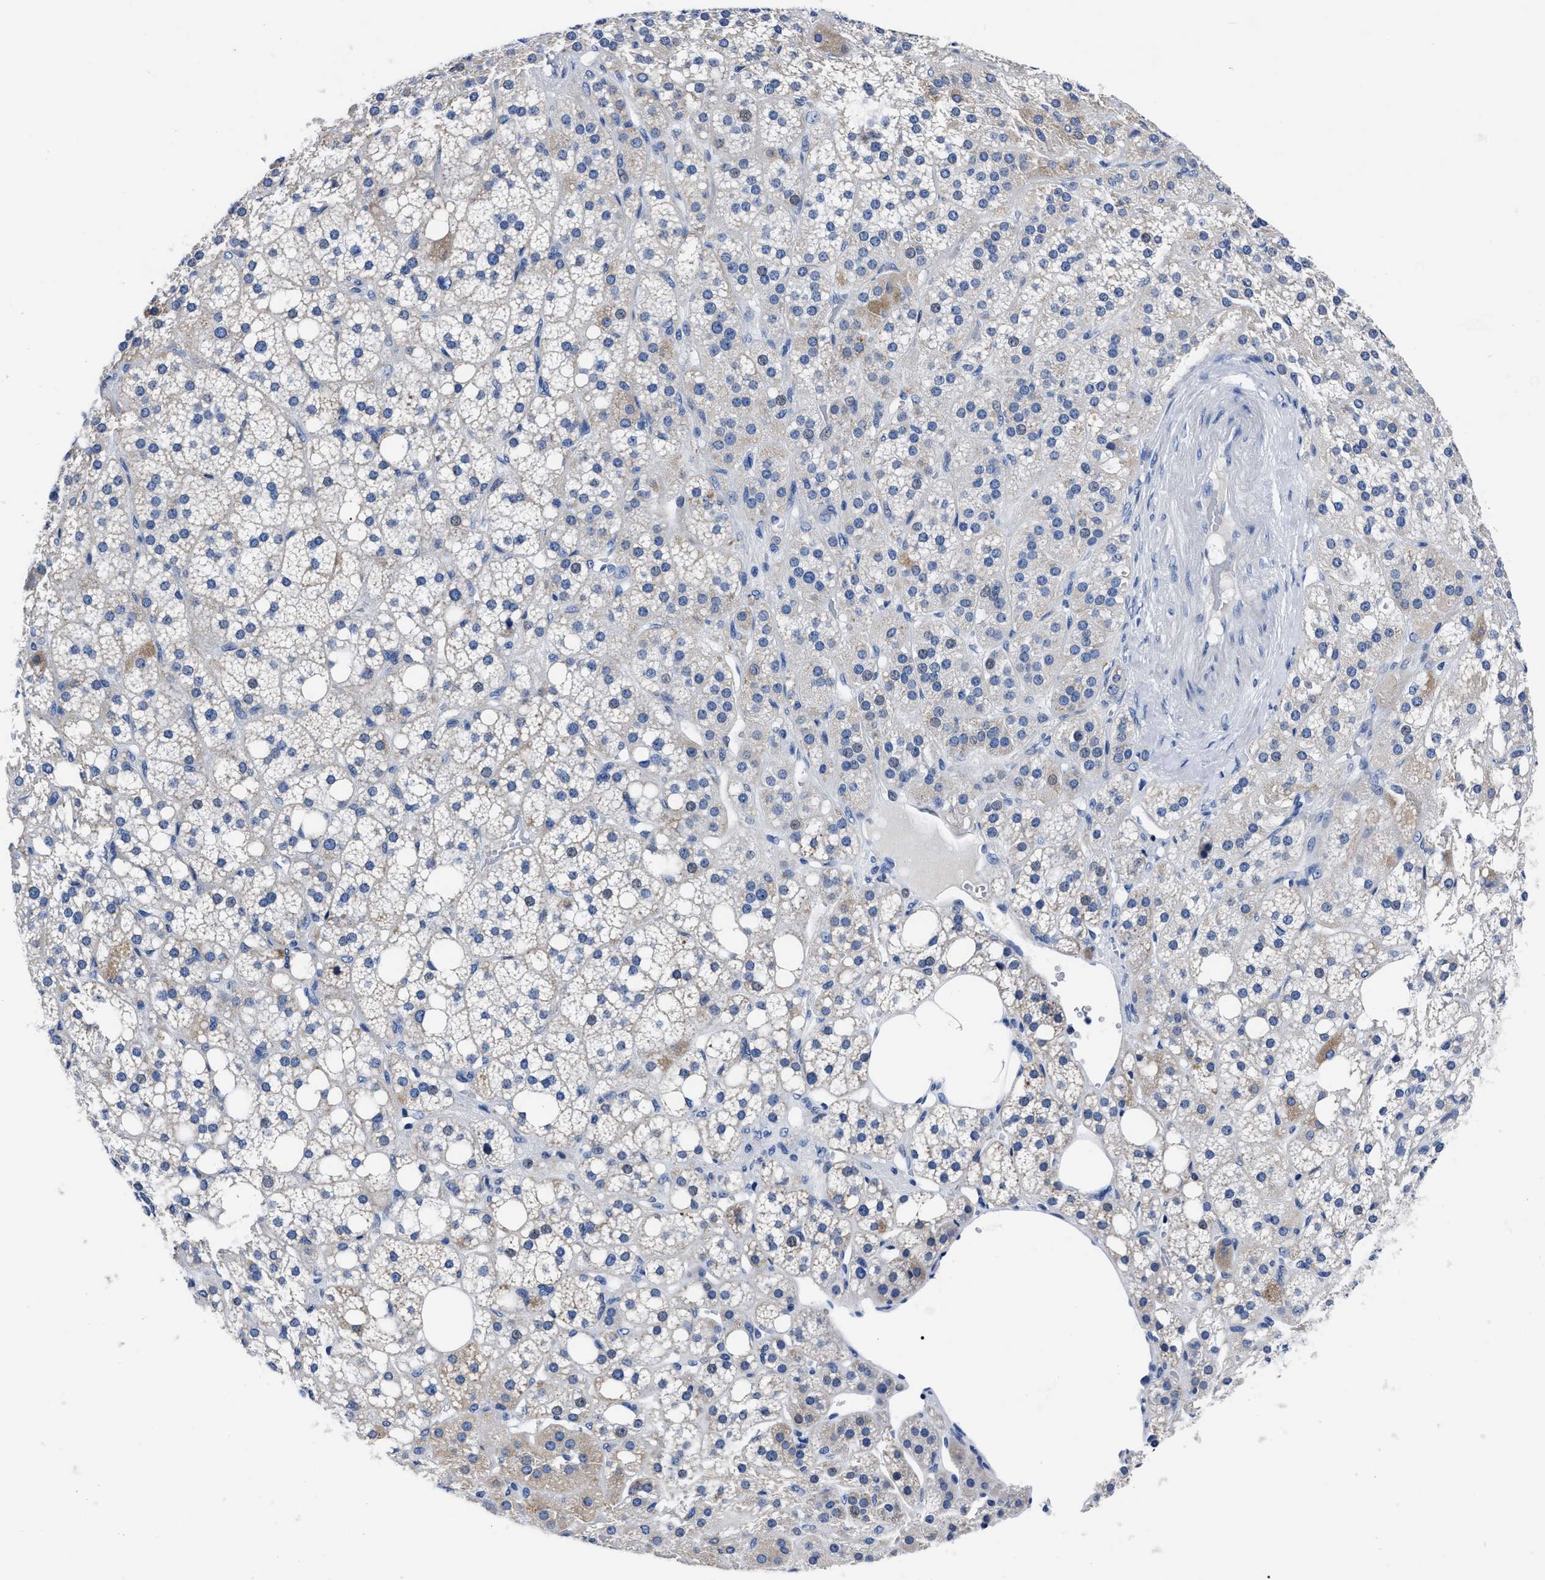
{"staining": {"intensity": "moderate", "quantity": "<25%", "location": "cytoplasmic/membranous,nuclear"}, "tissue": "adrenal gland", "cell_type": "Glandular cells", "image_type": "normal", "snomed": [{"axis": "morphology", "description": "Normal tissue, NOS"}, {"axis": "topography", "description": "Adrenal gland"}], "caption": "This photomicrograph reveals immunohistochemistry staining of unremarkable adrenal gland, with low moderate cytoplasmic/membranous,nuclear positivity in approximately <25% of glandular cells.", "gene": "MOV10L1", "patient": {"sex": "female", "age": 59}}